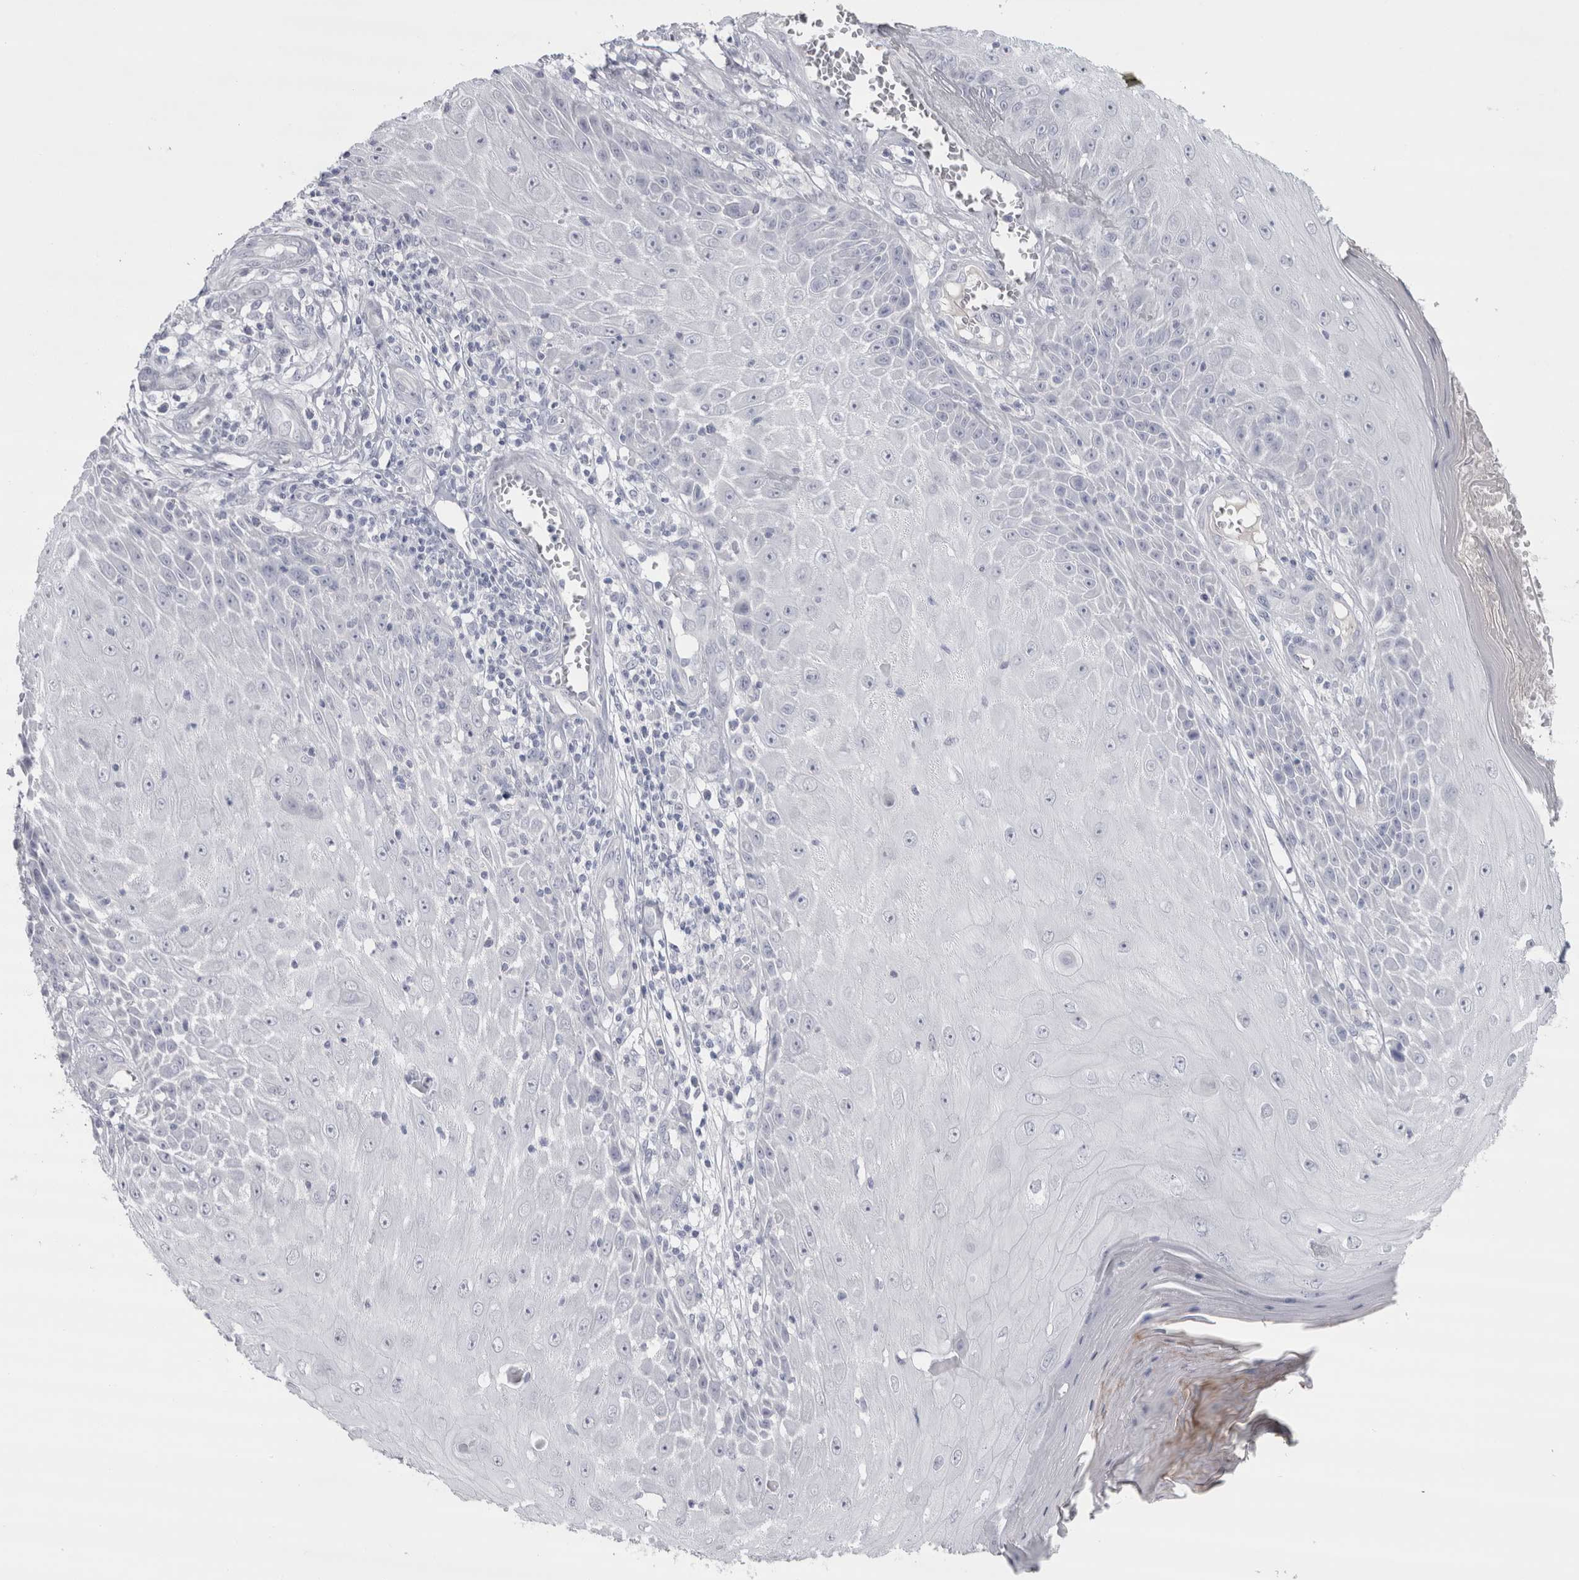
{"staining": {"intensity": "negative", "quantity": "none", "location": "none"}, "tissue": "skin cancer", "cell_type": "Tumor cells", "image_type": "cancer", "snomed": [{"axis": "morphology", "description": "Squamous cell carcinoma, NOS"}, {"axis": "topography", "description": "Skin"}], "caption": "This is an immunohistochemistry (IHC) micrograph of human skin squamous cell carcinoma. There is no positivity in tumor cells.", "gene": "CDH17", "patient": {"sex": "female", "age": 73}}